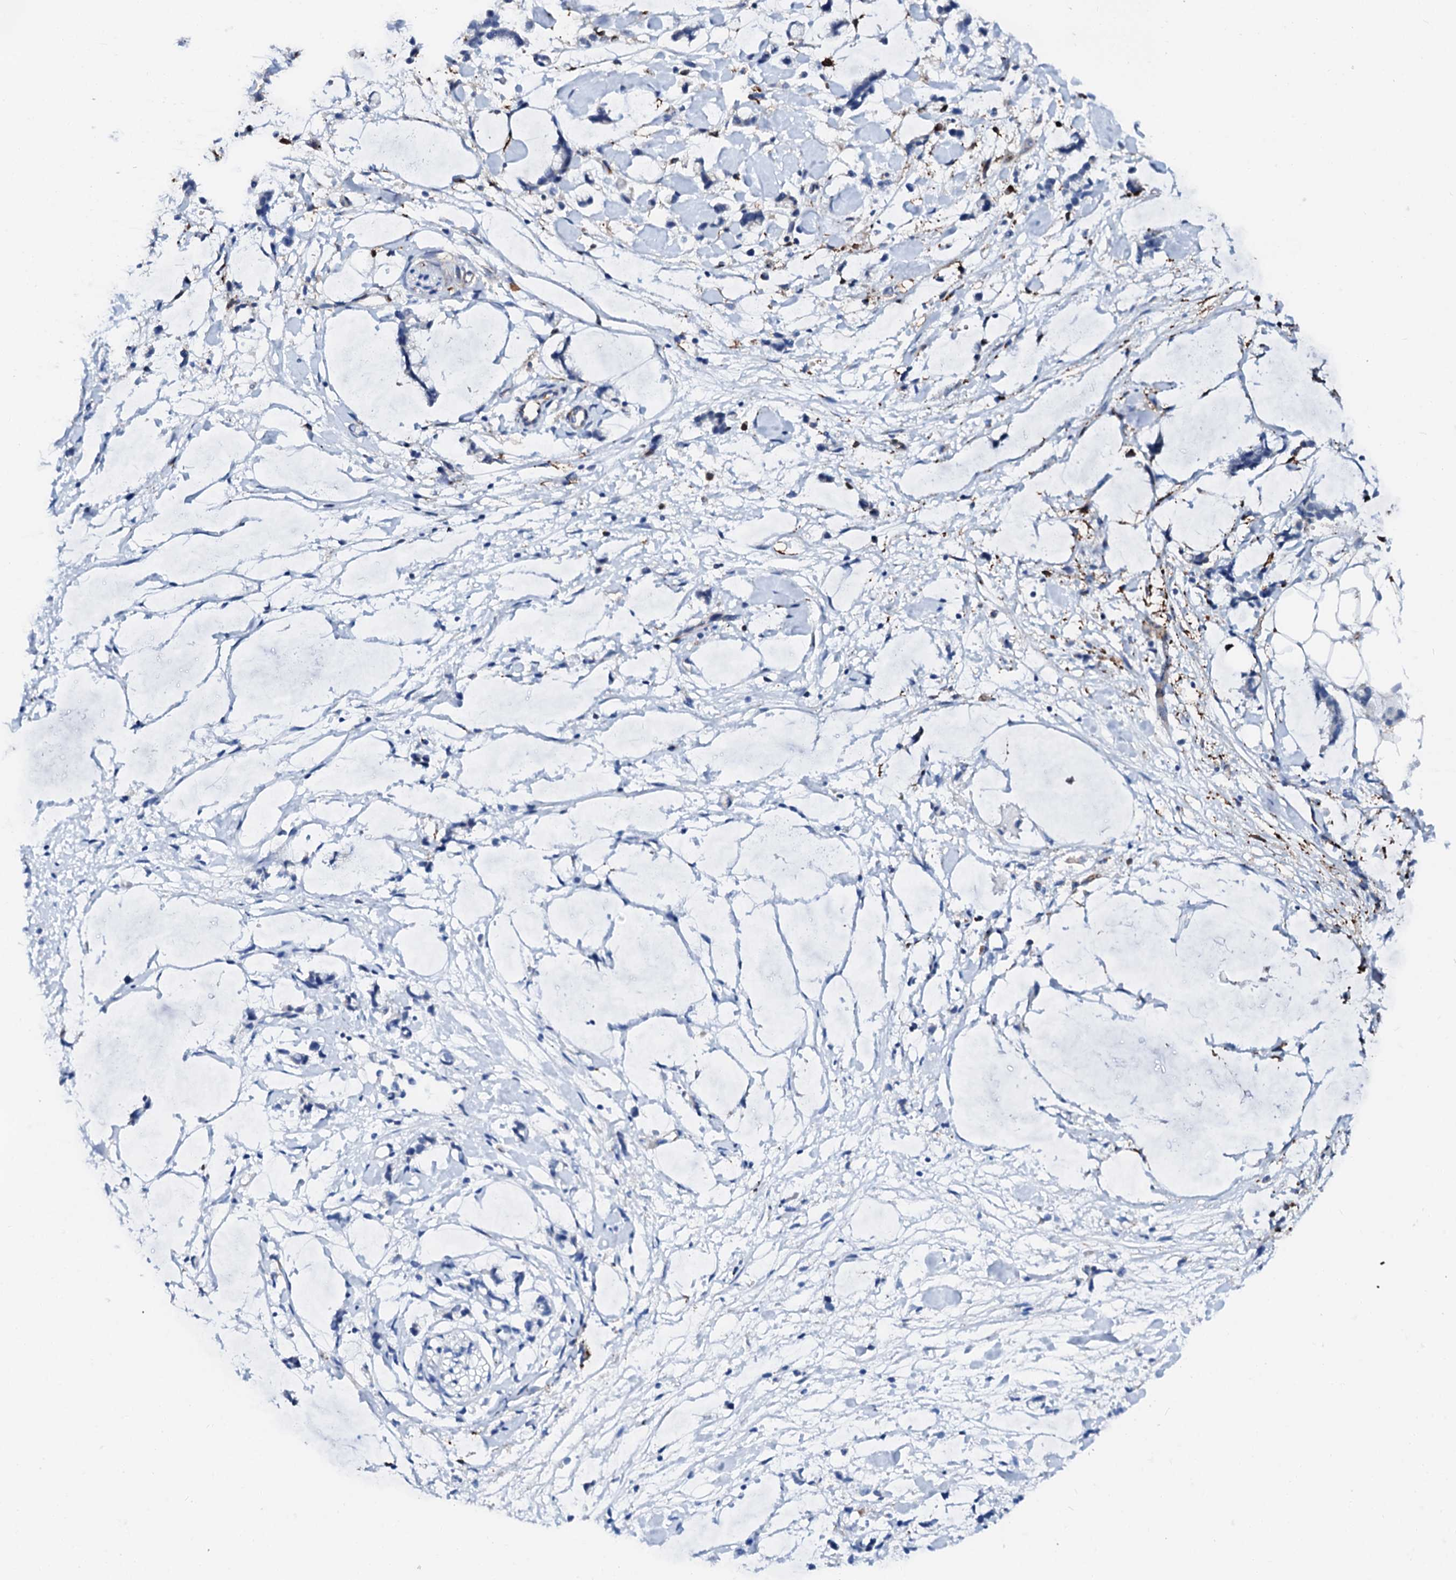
{"staining": {"intensity": "moderate", "quantity": "<25%", "location": "cytoplasmic/membranous"}, "tissue": "adipose tissue", "cell_type": "Adipocytes", "image_type": "normal", "snomed": [{"axis": "morphology", "description": "Normal tissue, NOS"}, {"axis": "morphology", "description": "Adenocarcinoma, NOS"}, {"axis": "topography", "description": "Colon"}, {"axis": "topography", "description": "Peripheral nerve tissue"}], "caption": "Protein expression analysis of normal adipose tissue exhibits moderate cytoplasmic/membranous staining in about <25% of adipocytes. (brown staining indicates protein expression, while blue staining denotes nuclei).", "gene": "MED13L", "patient": {"sex": "male", "age": 14}}